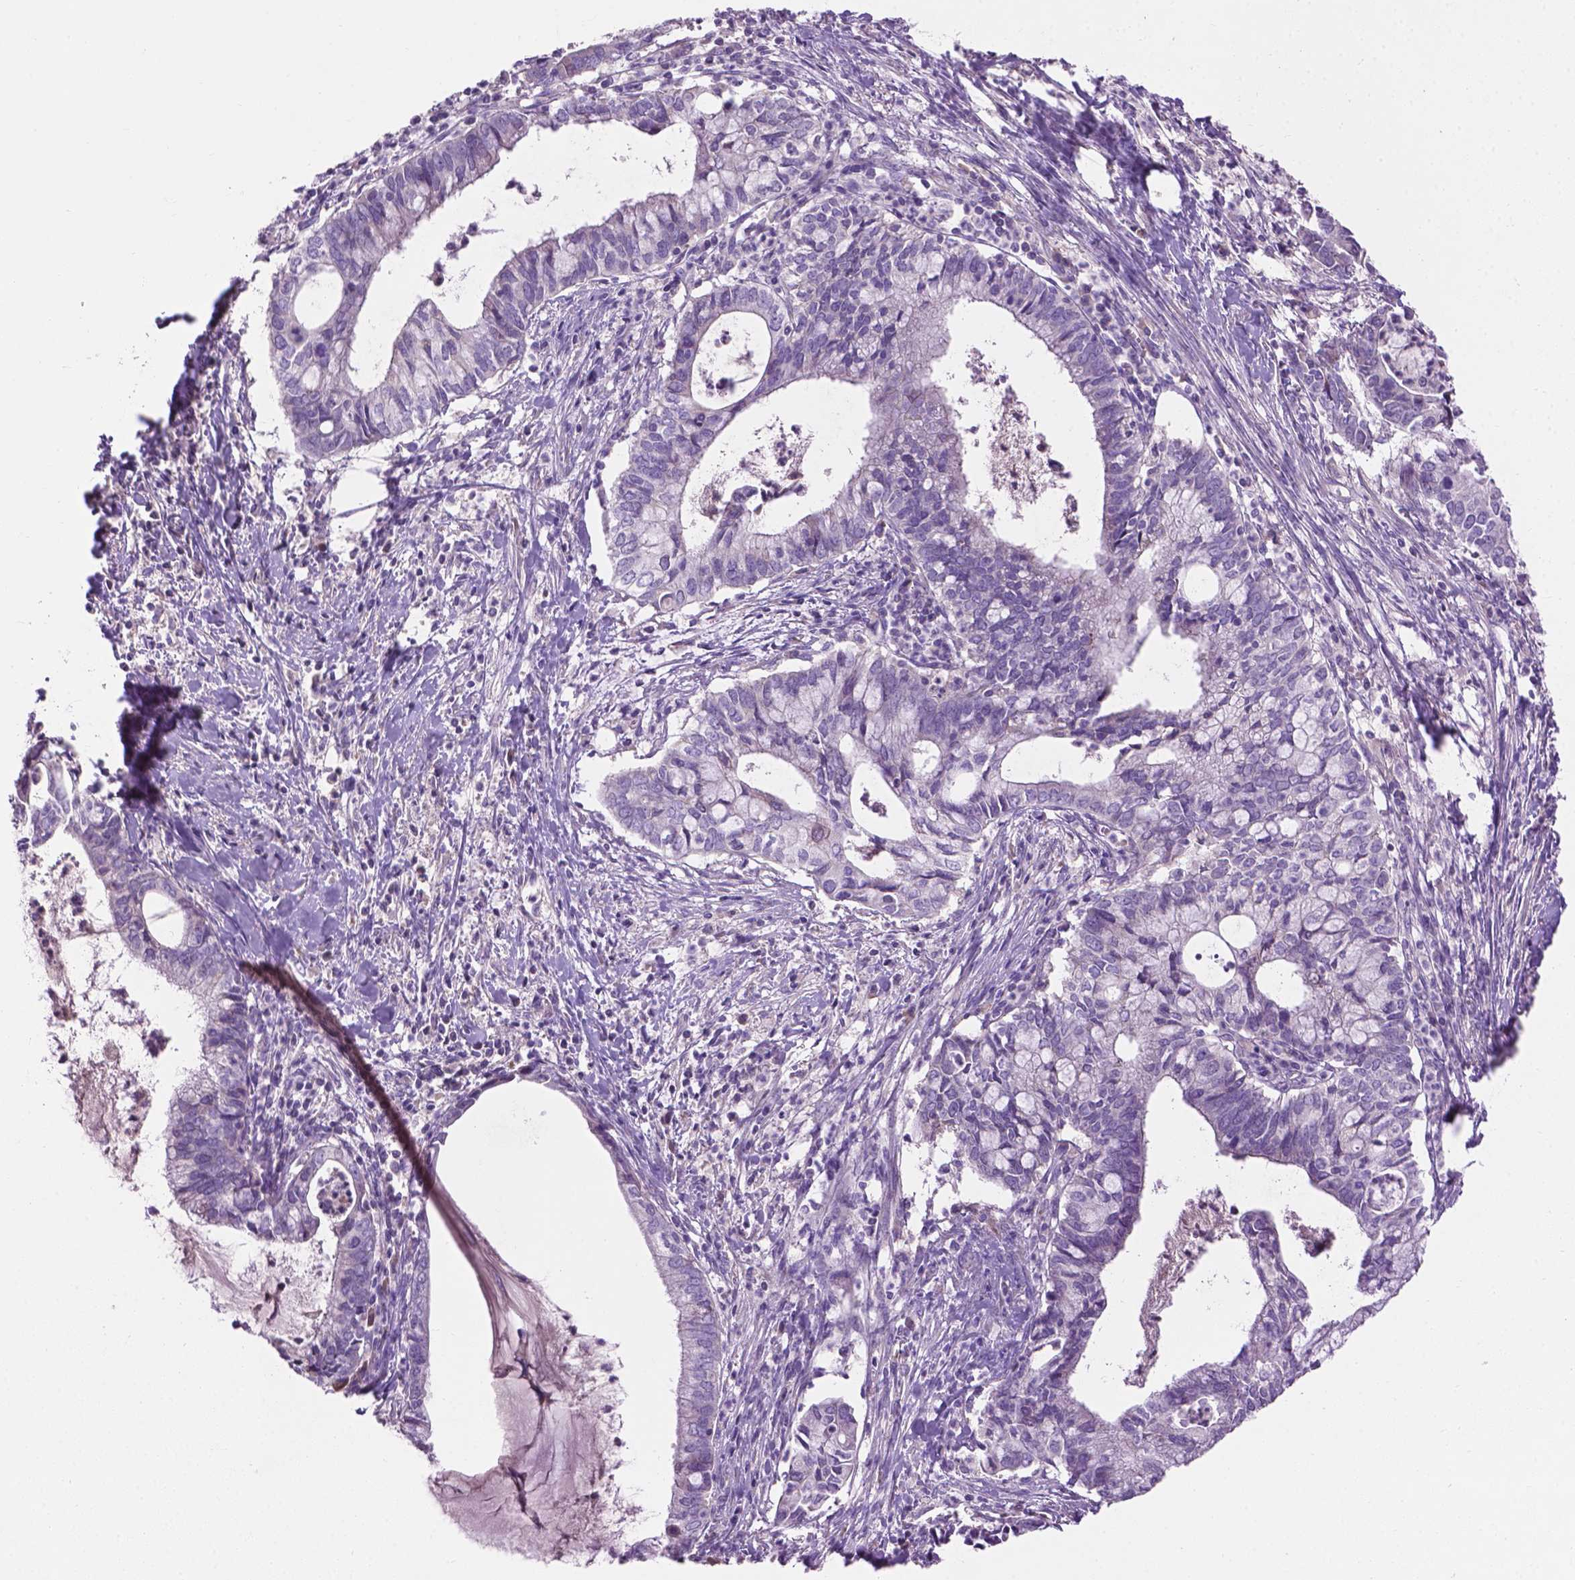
{"staining": {"intensity": "negative", "quantity": "none", "location": "none"}, "tissue": "cervical cancer", "cell_type": "Tumor cells", "image_type": "cancer", "snomed": [{"axis": "morphology", "description": "Adenocarcinoma, NOS"}, {"axis": "topography", "description": "Cervix"}], "caption": "Cervical cancer stained for a protein using immunohistochemistry shows no staining tumor cells.", "gene": "NOXO1", "patient": {"sex": "female", "age": 42}}